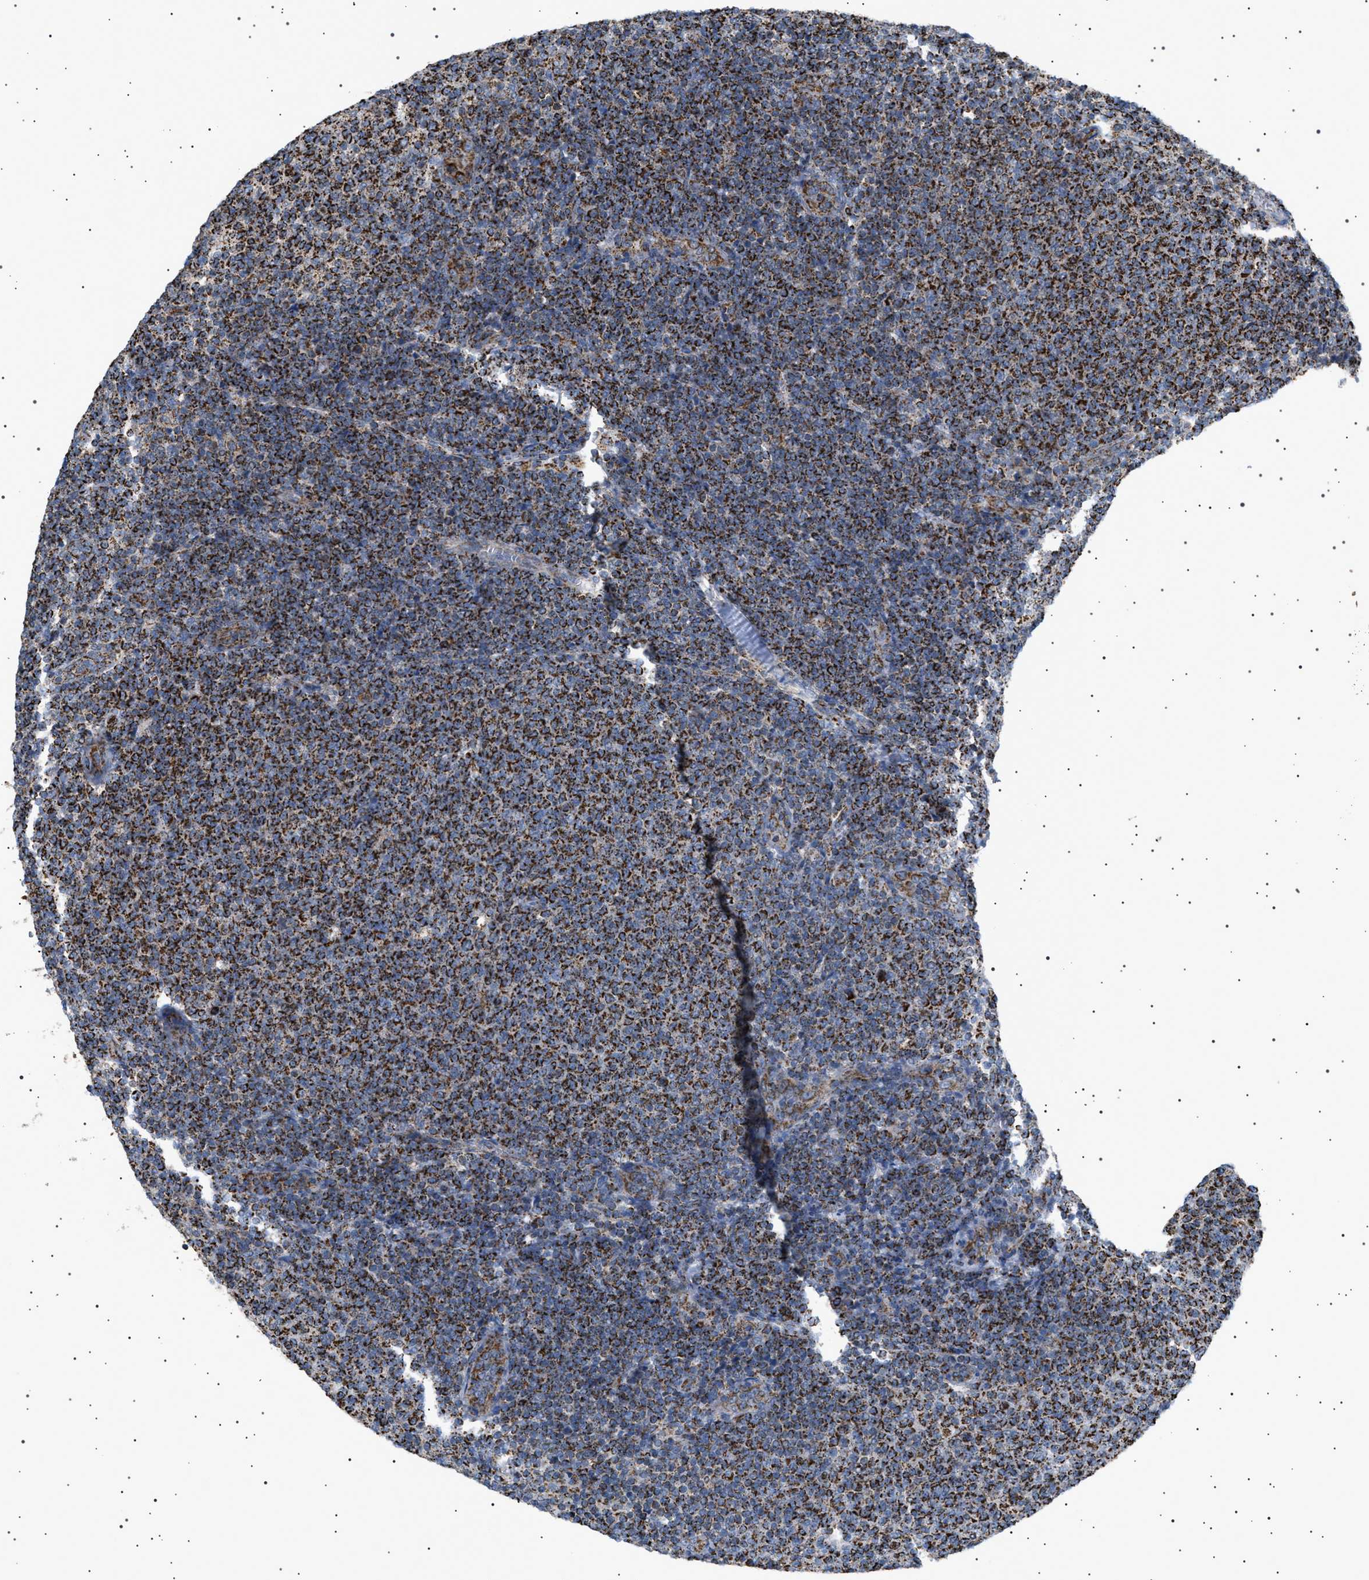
{"staining": {"intensity": "strong", "quantity": "25%-75%", "location": "cytoplasmic/membranous"}, "tissue": "lymphoma", "cell_type": "Tumor cells", "image_type": "cancer", "snomed": [{"axis": "morphology", "description": "Malignant lymphoma, non-Hodgkin's type, Low grade"}, {"axis": "topography", "description": "Lymph node"}], "caption": "This photomicrograph demonstrates IHC staining of low-grade malignant lymphoma, non-Hodgkin's type, with high strong cytoplasmic/membranous staining in approximately 25%-75% of tumor cells.", "gene": "UBXN8", "patient": {"sex": "male", "age": 66}}